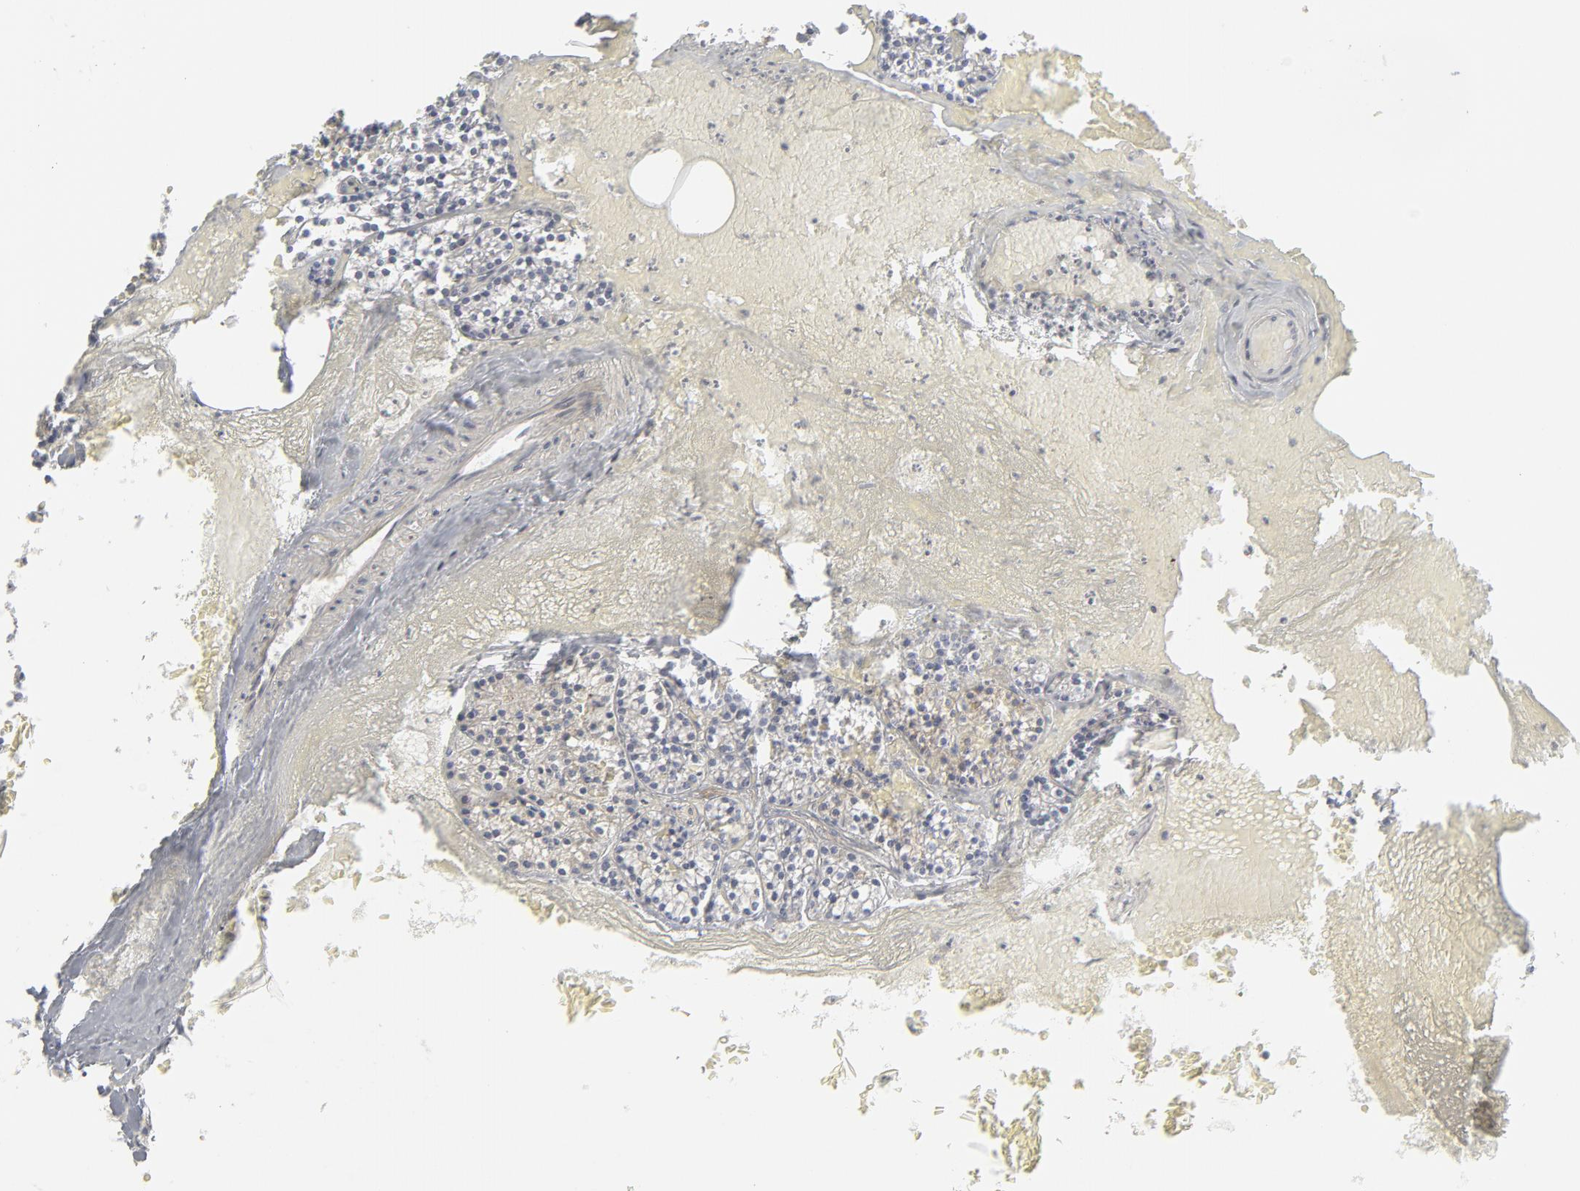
{"staining": {"intensity": "weak", "quantity": "25%-75%", "location": "cytoplasmic/membranous"}, "tissue": "parathyroid gland", "cell_type": "Glandular cells", "image_type": "normal", "snomed": [{"axis": "morphology", "description": "Normal tissue, NOS"}, {"axis": "topography", "description": "Parathyroid gland"}], "caption": "This photomicrograph demonstrates normal parathyroid gland stained with IHC to label a protein in brown. The cytoplasmic/membranous of glandular cells show weak positivity for the protein. Nuclei are counter-stained blue.", "gene": "OXA1L", "patient": {"sex": "male", "age": 51}}